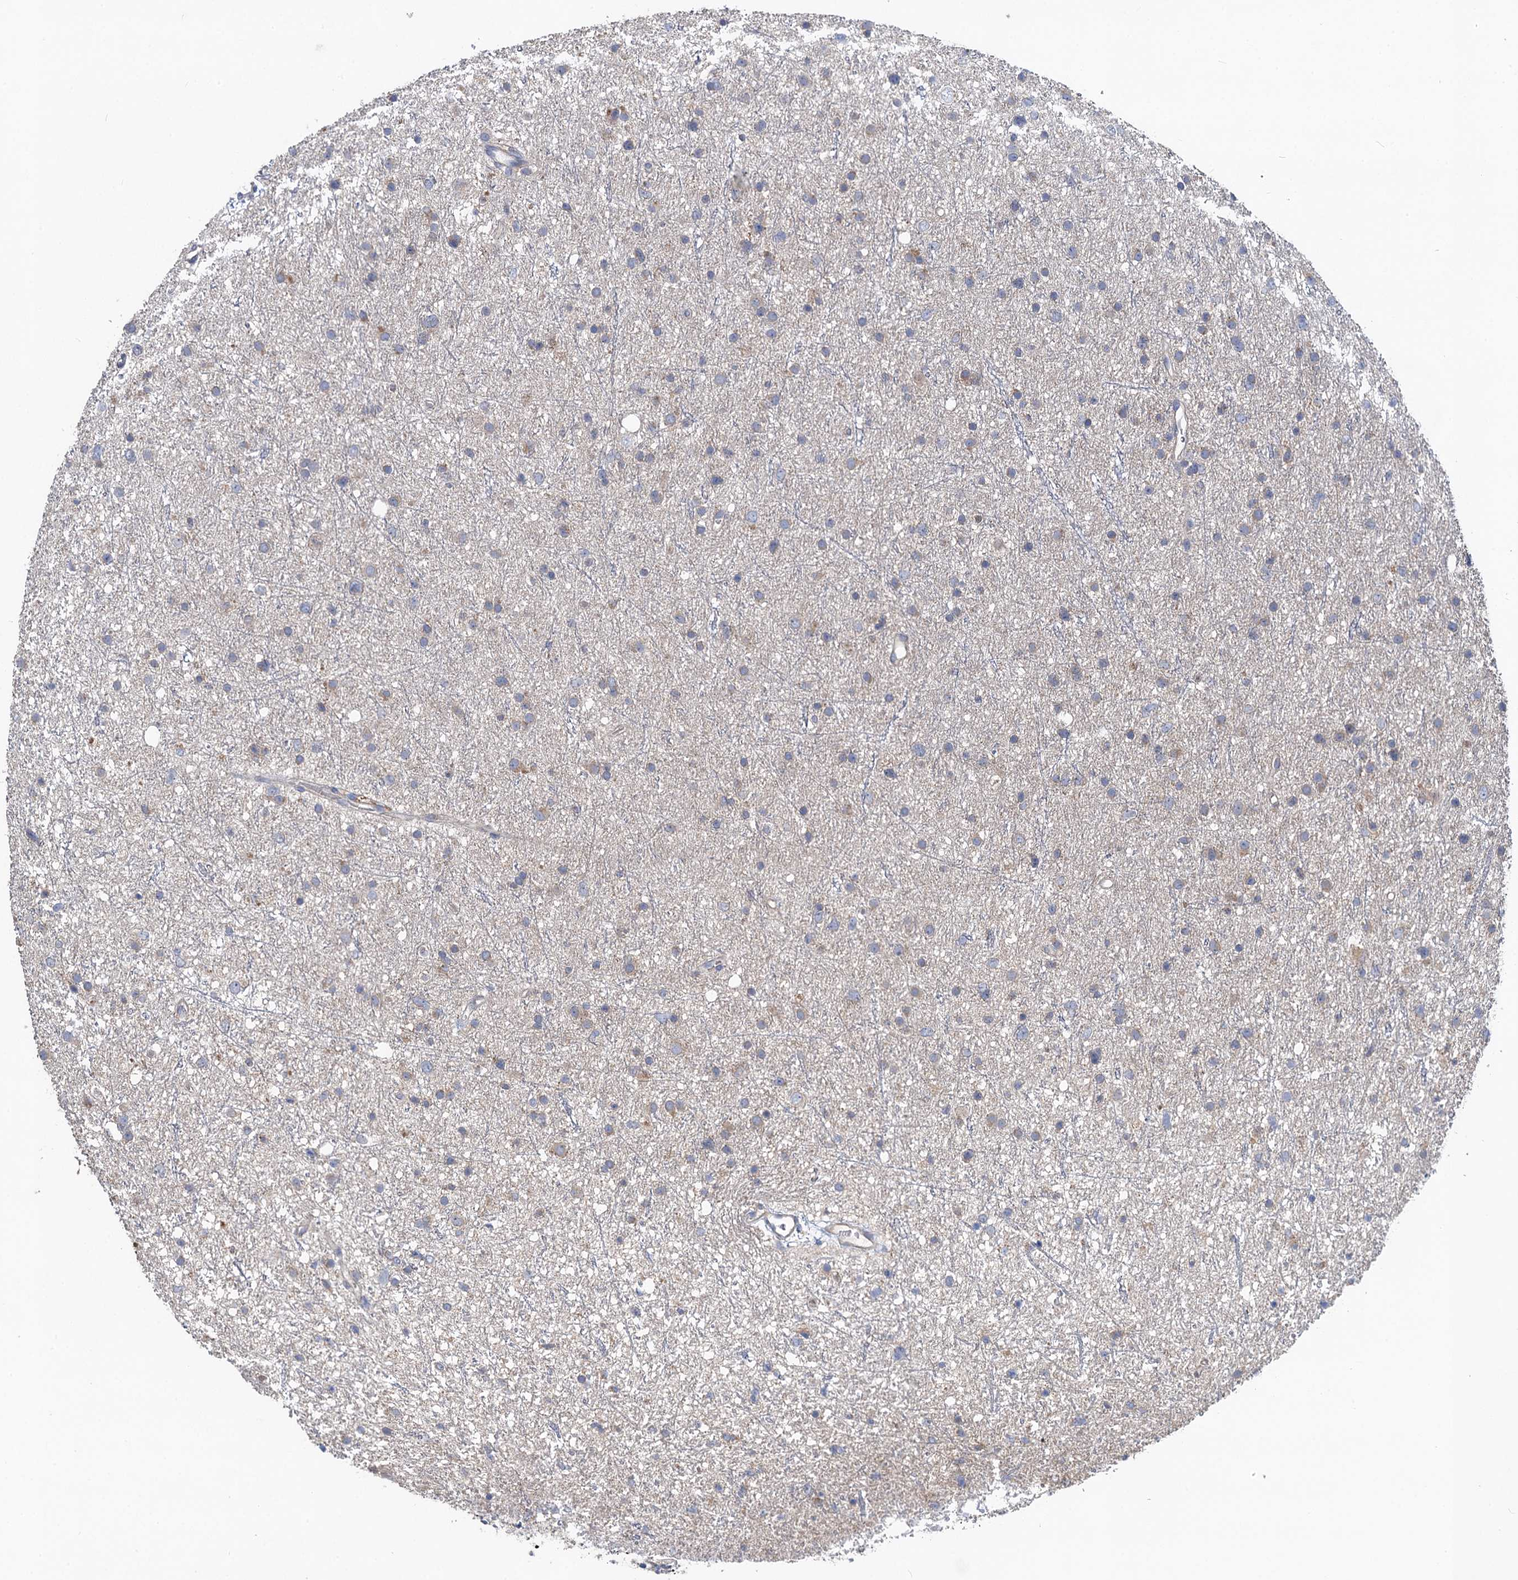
{"staining": {"intensity": "negative", "quantity": "none", "location": "none"}, "tissue": "glioma", "cell_type": "Tumor cells", "image_type": "cancer", "snomed": [{"axis": "morphology", "description": "Glioma, malignant, Low grade"}, {"axis": "topography", "description": "Cerebral cortex"}], "caption": "Tumor cells show no significant protein staining in malignant glioma (low-grade).", "gene": "SNAP29", "patient": {"sex": "female", "age": 39}}